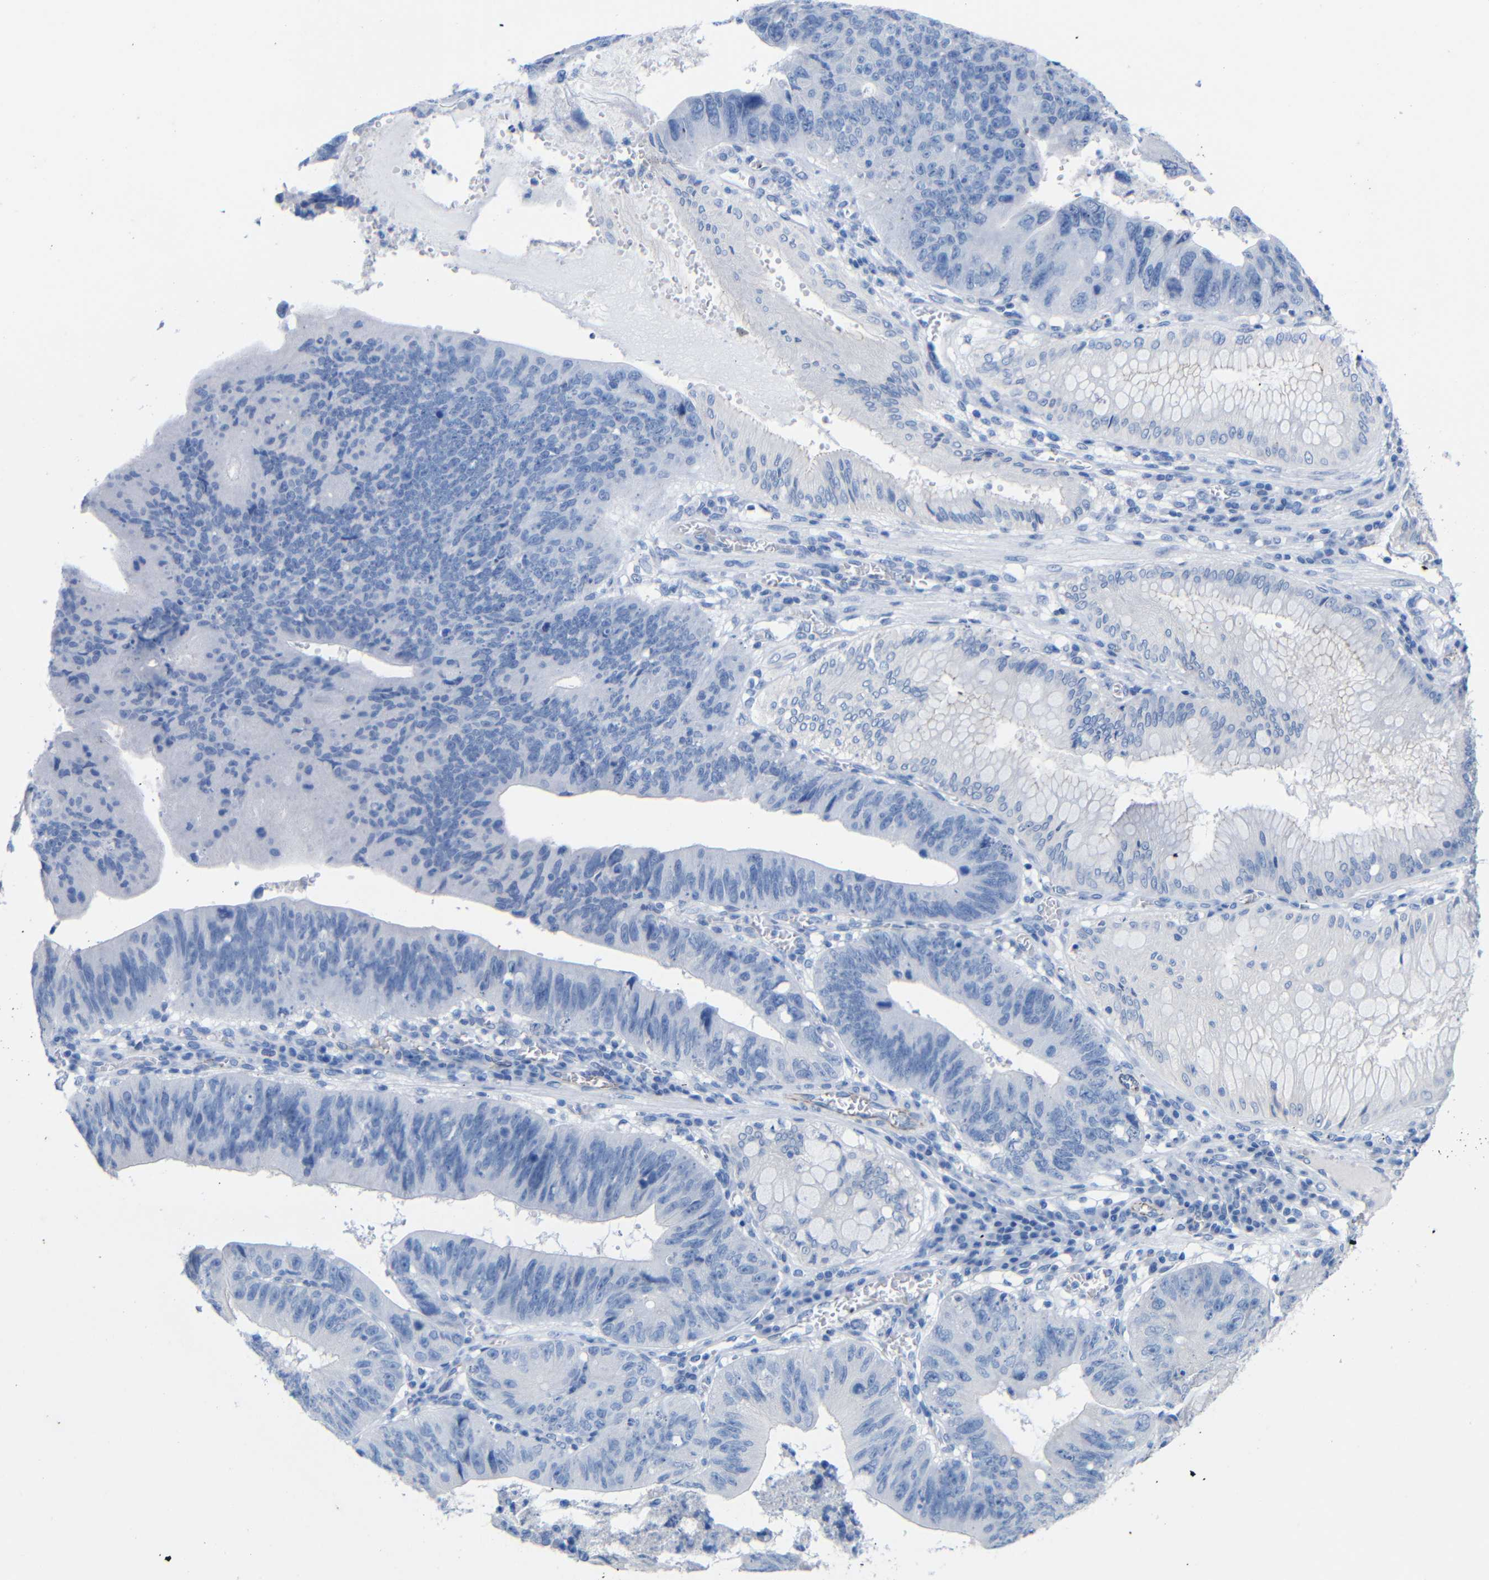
{"staining": {"intensity": "negative", "quantity": "none", "location": "none"}, "tissue": "stomach cancer", "cell_type": "Tumor cells", "image_type": "cancer", "snomed": [{"axis": "morphology", "description": "Adenocarcinoma, NOS"}, {"axis": "topography", "description": "Stomach"}], "caption": "Stomach cancer (adenocarcinoma) was stained to show a protein in brown. There is no significant positivity in tumor cells.", "gene": "CGNL1", "patient": {"sex": "male", "age": 59}}